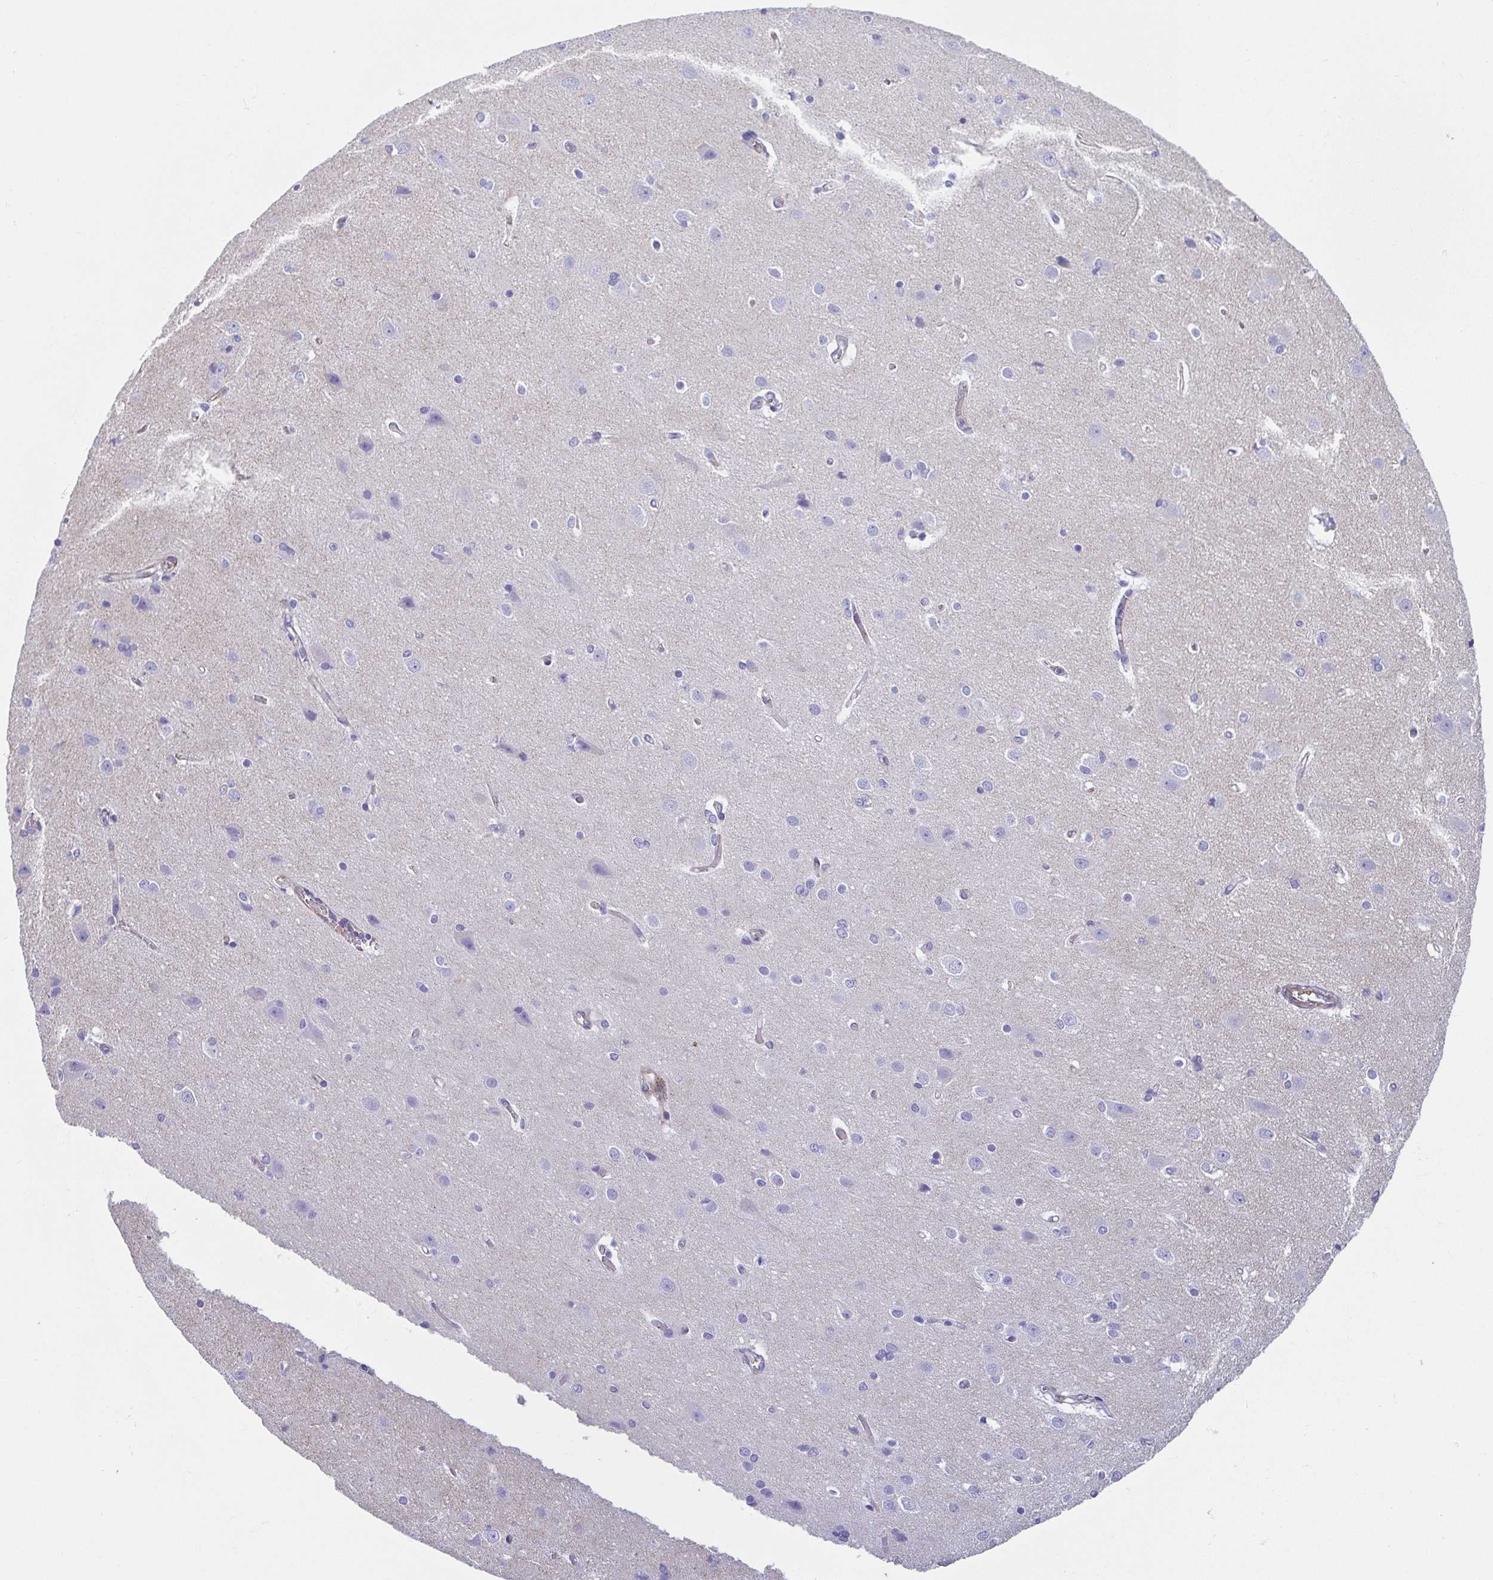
{"staining": {"intensity": "negative", "quantity": "none", "location": "none"}, "tissue": "cerebral cortex", "cell_type": "Endothelial cells", "image_type": "normal", "snomed": [{"axis": "morphology", "description": "Normal tissue, NOS"}, {"axis": "topography", "description": "Cerebral cortex"}], "caption": "The histopathology image displays no staining of endothelial cells in normal cerebral cortex.", "gene": "TRAM2", "patient": {"sex": "male", "age": 37}}